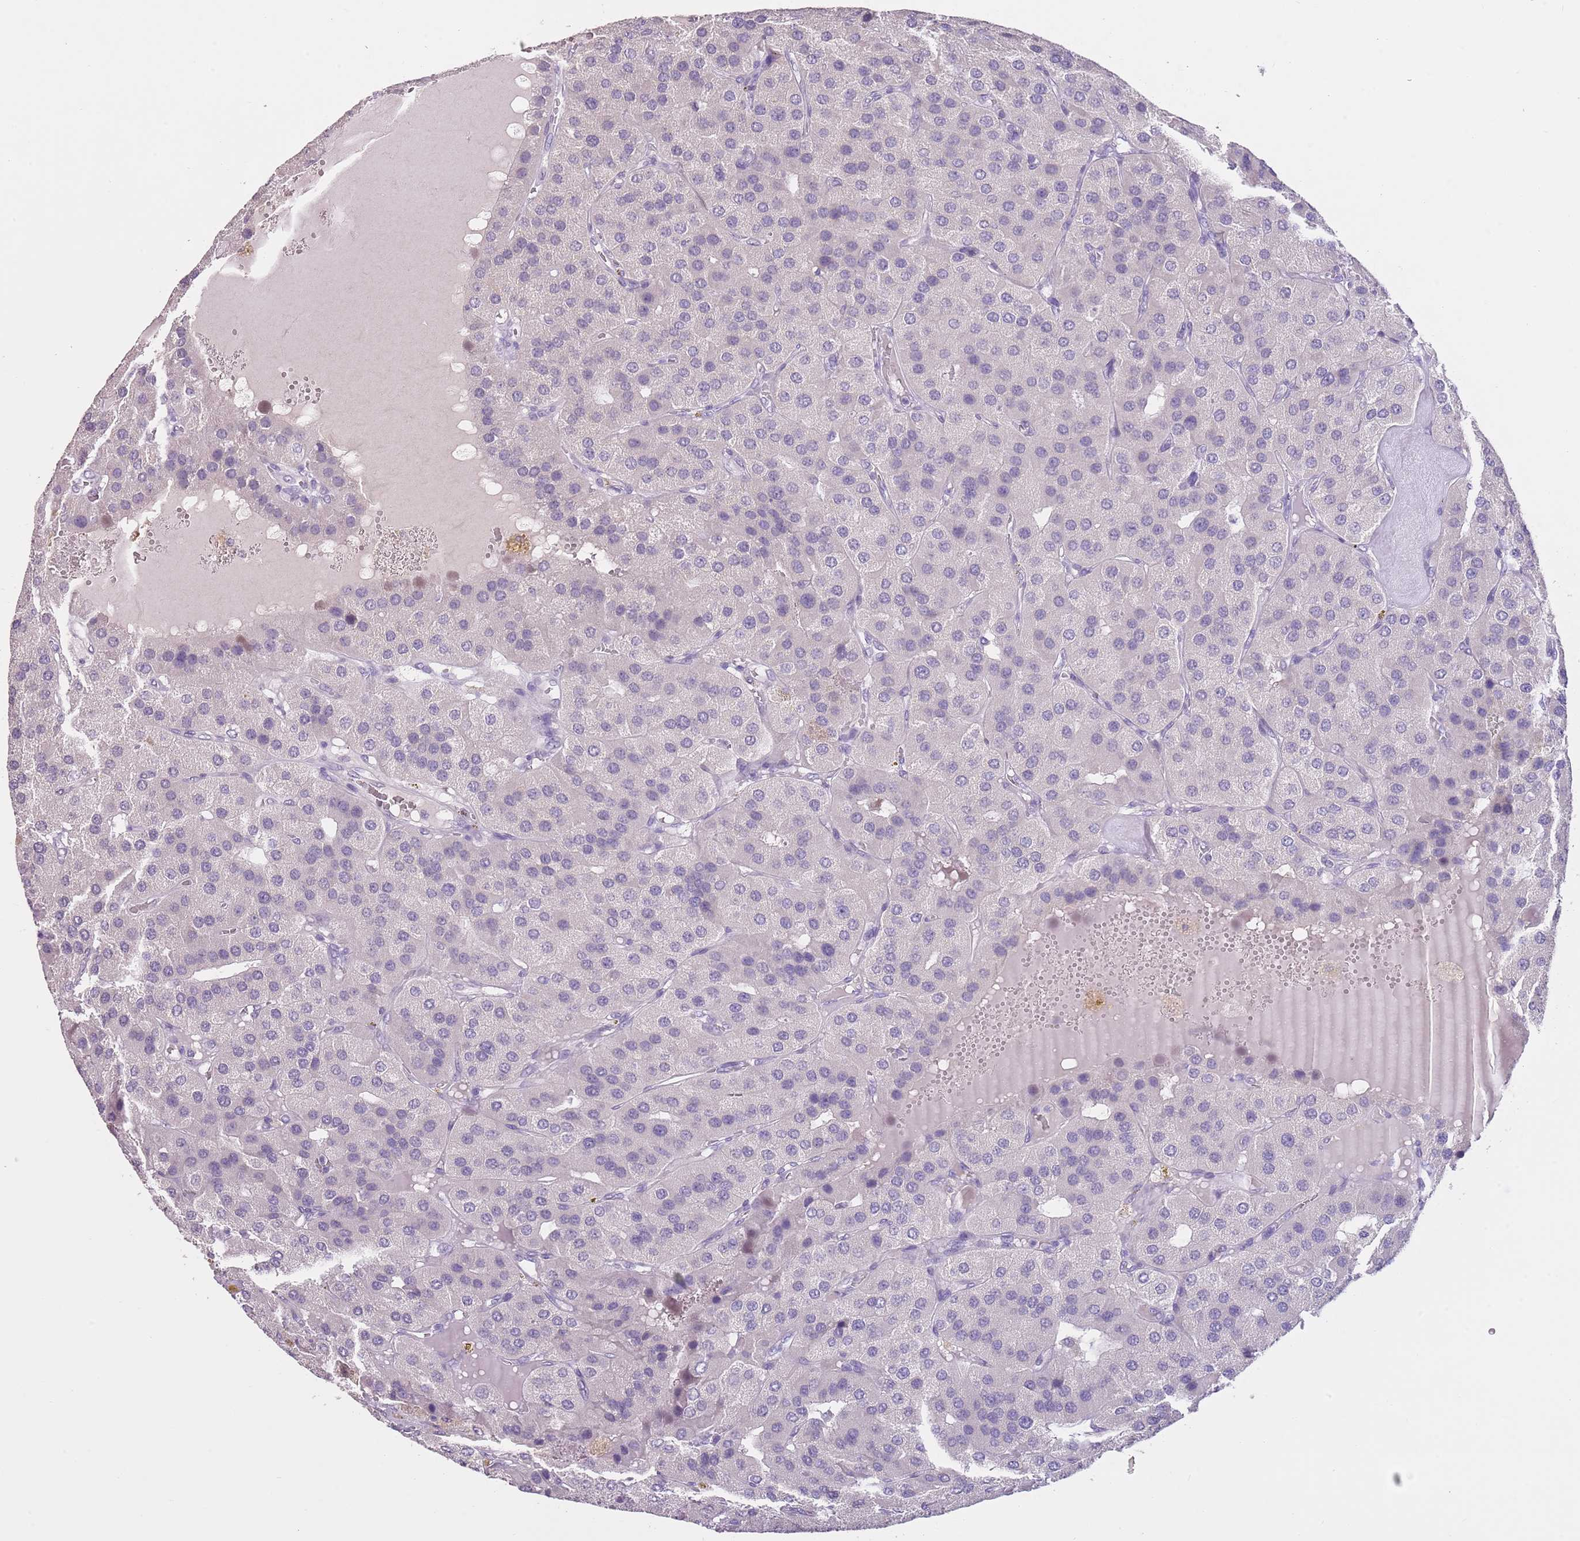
{"staining": {"intensity": "negative", "quantity": "none", "location": "none"}, "tissue": "parathyroid gland", "cell_type": "Glandular cells", "image_type": "normal", "snomed": [{"axis": "morphology", "description": "Normal tissue, NOS"}, {"axis": "morphology", "description": "Adenoma, NOS"}, {"axis": "topography", "description": "Parathyroid gland"}], "caption": "The immunohistochemistry histopathology image has no significant staining in glandular cells of parathyroid gland. (Brightfield microscopy of DAB IHC at high magnification).", "gene": "SLC35E3", "patient": {"sex": "female", "age": 86}}